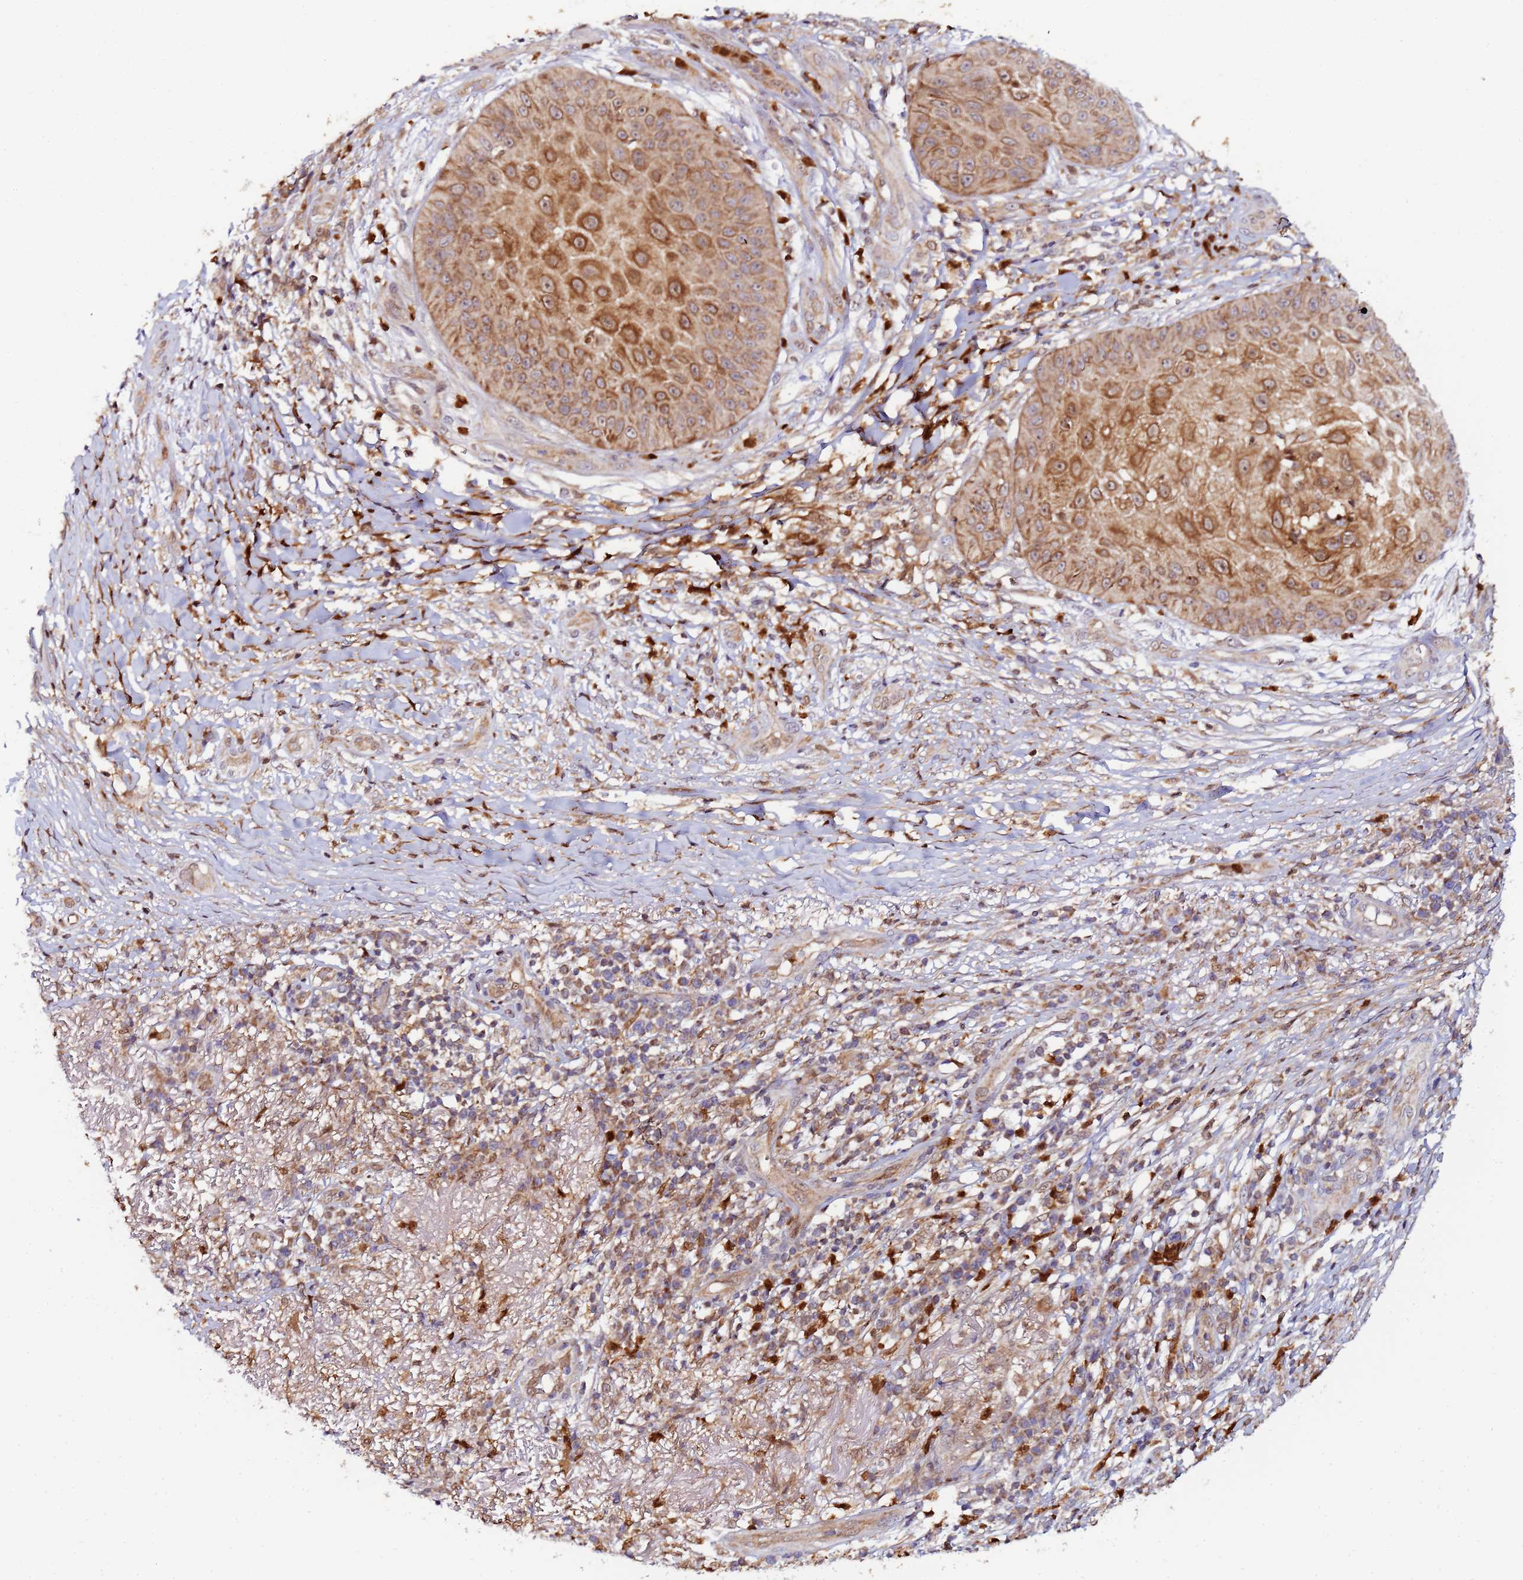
{"staining": {"intensity": "moderate", "quantity": ">75%", "location": "cytoplasmic/membranous"}, "tissue": "skin cancer", "cell_type": "Tumor cells", "image_type": "cancer", "snomed": [{"axis": "morphology", "description": "Squamous cell carcinoma, NOS"}, {"axis": "topography", "description": "Skin"}], "caption": "Immunohistochemical staining of skin cancer (squamous cell carcinoma) shows medium levels of moderate cytoplasmic/membranous expression in approximately >75% of tumor cells.", "gene": "CCDC127", "patient": {"sex": "male", "age": 70}}